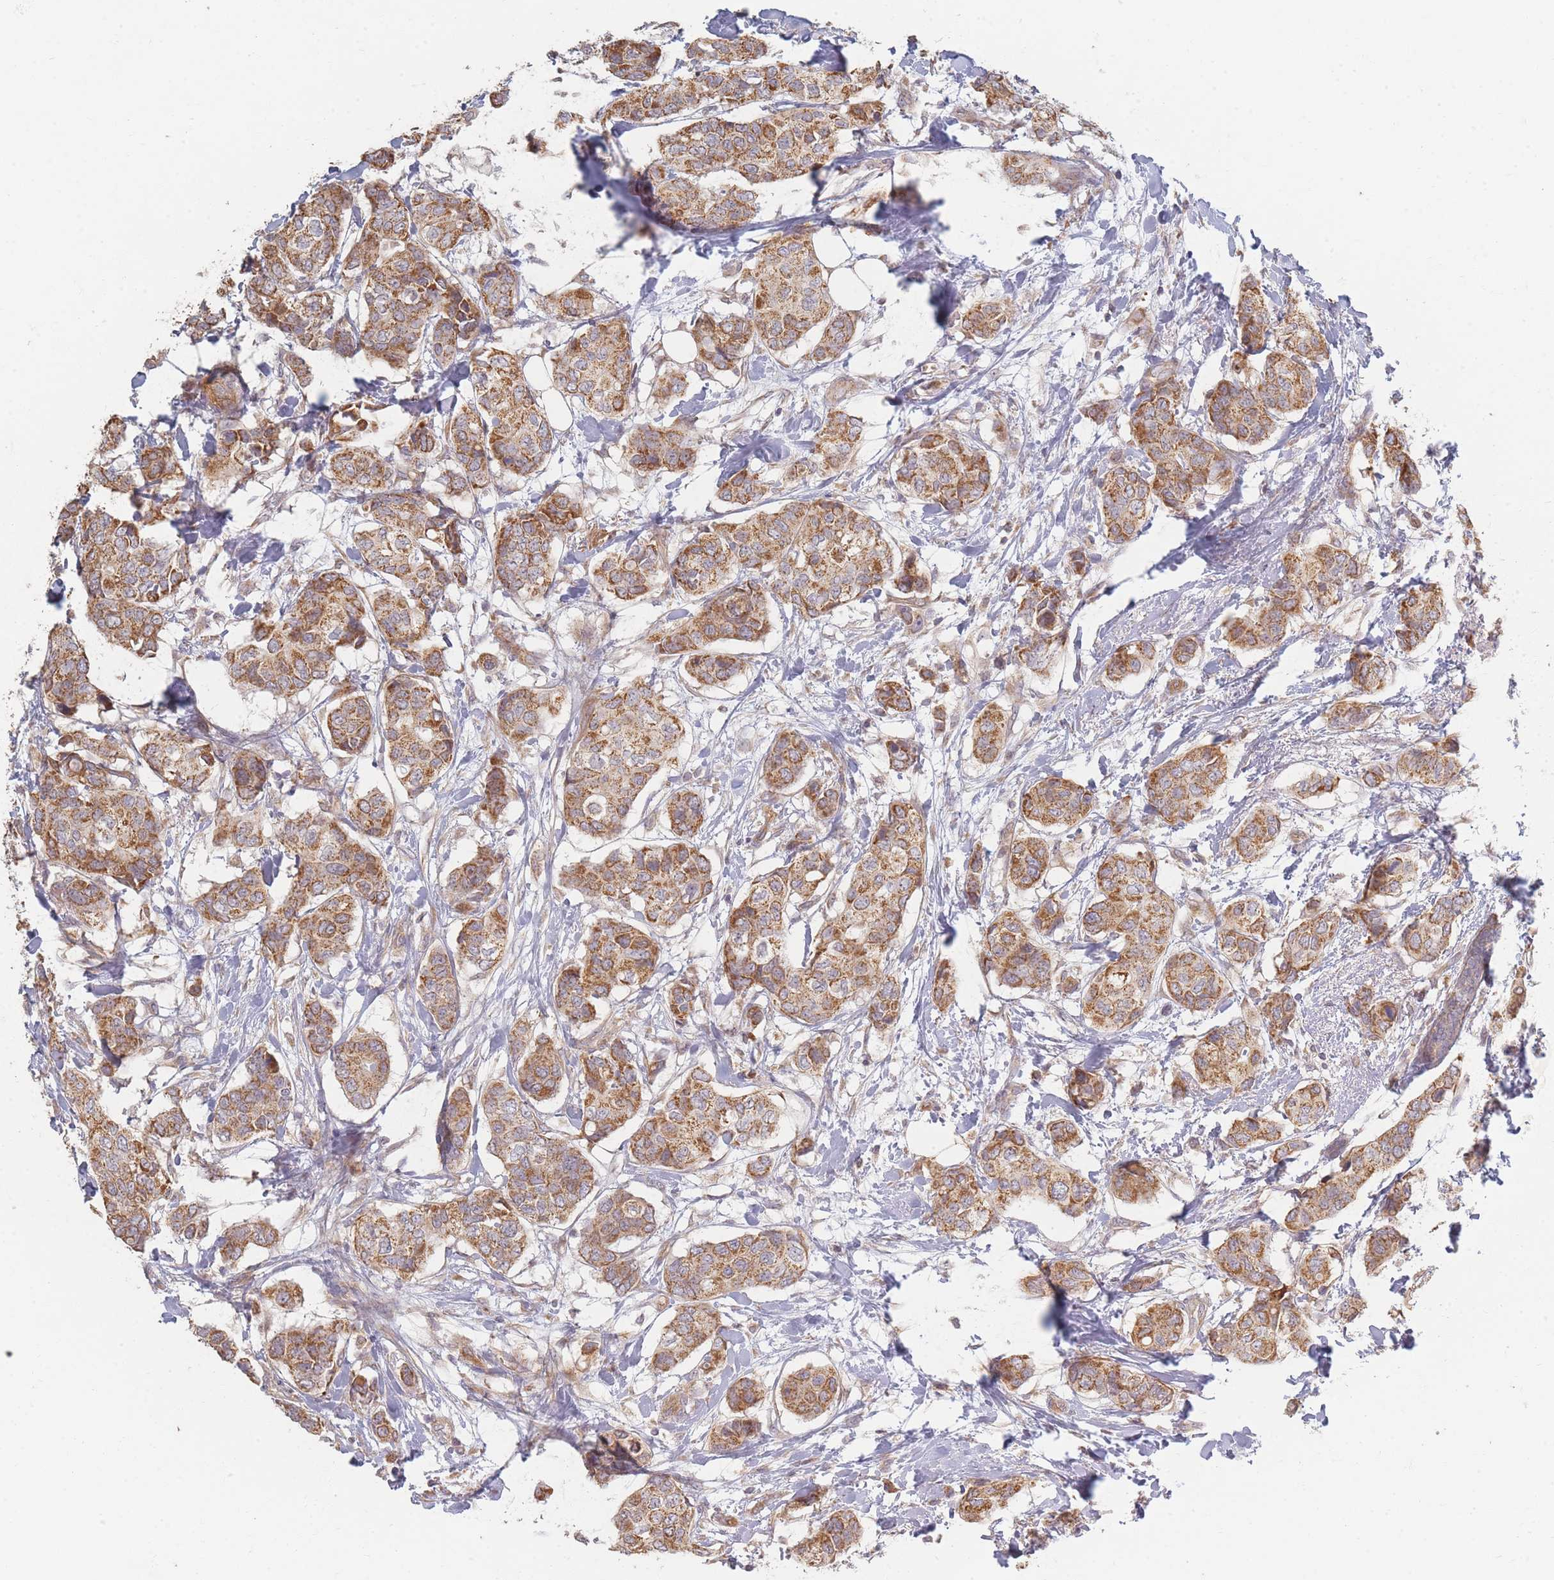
{"staining": {"intensity": "moderate", "quantity": ">75%", "location": "cytoplasmic/membranous"}, "tissue": "breast cancer", "cell_type": "Tumor cells", "image_type": "cancer", "snomed": [{"axis": "morphology", "description": "Lobular carcinoma"}, {"axis": "topography", "description": "Breast"}], "caption": "This image exhibits breast cancer stained with IHC to label a protein in brown. The cytoplasmic/membranous of tumor cells show moderate positivity for the protein. Nuclei are counter-stained blue.", "gene": "MRPS6", "patient": {"sex": "female", "age": 51}}